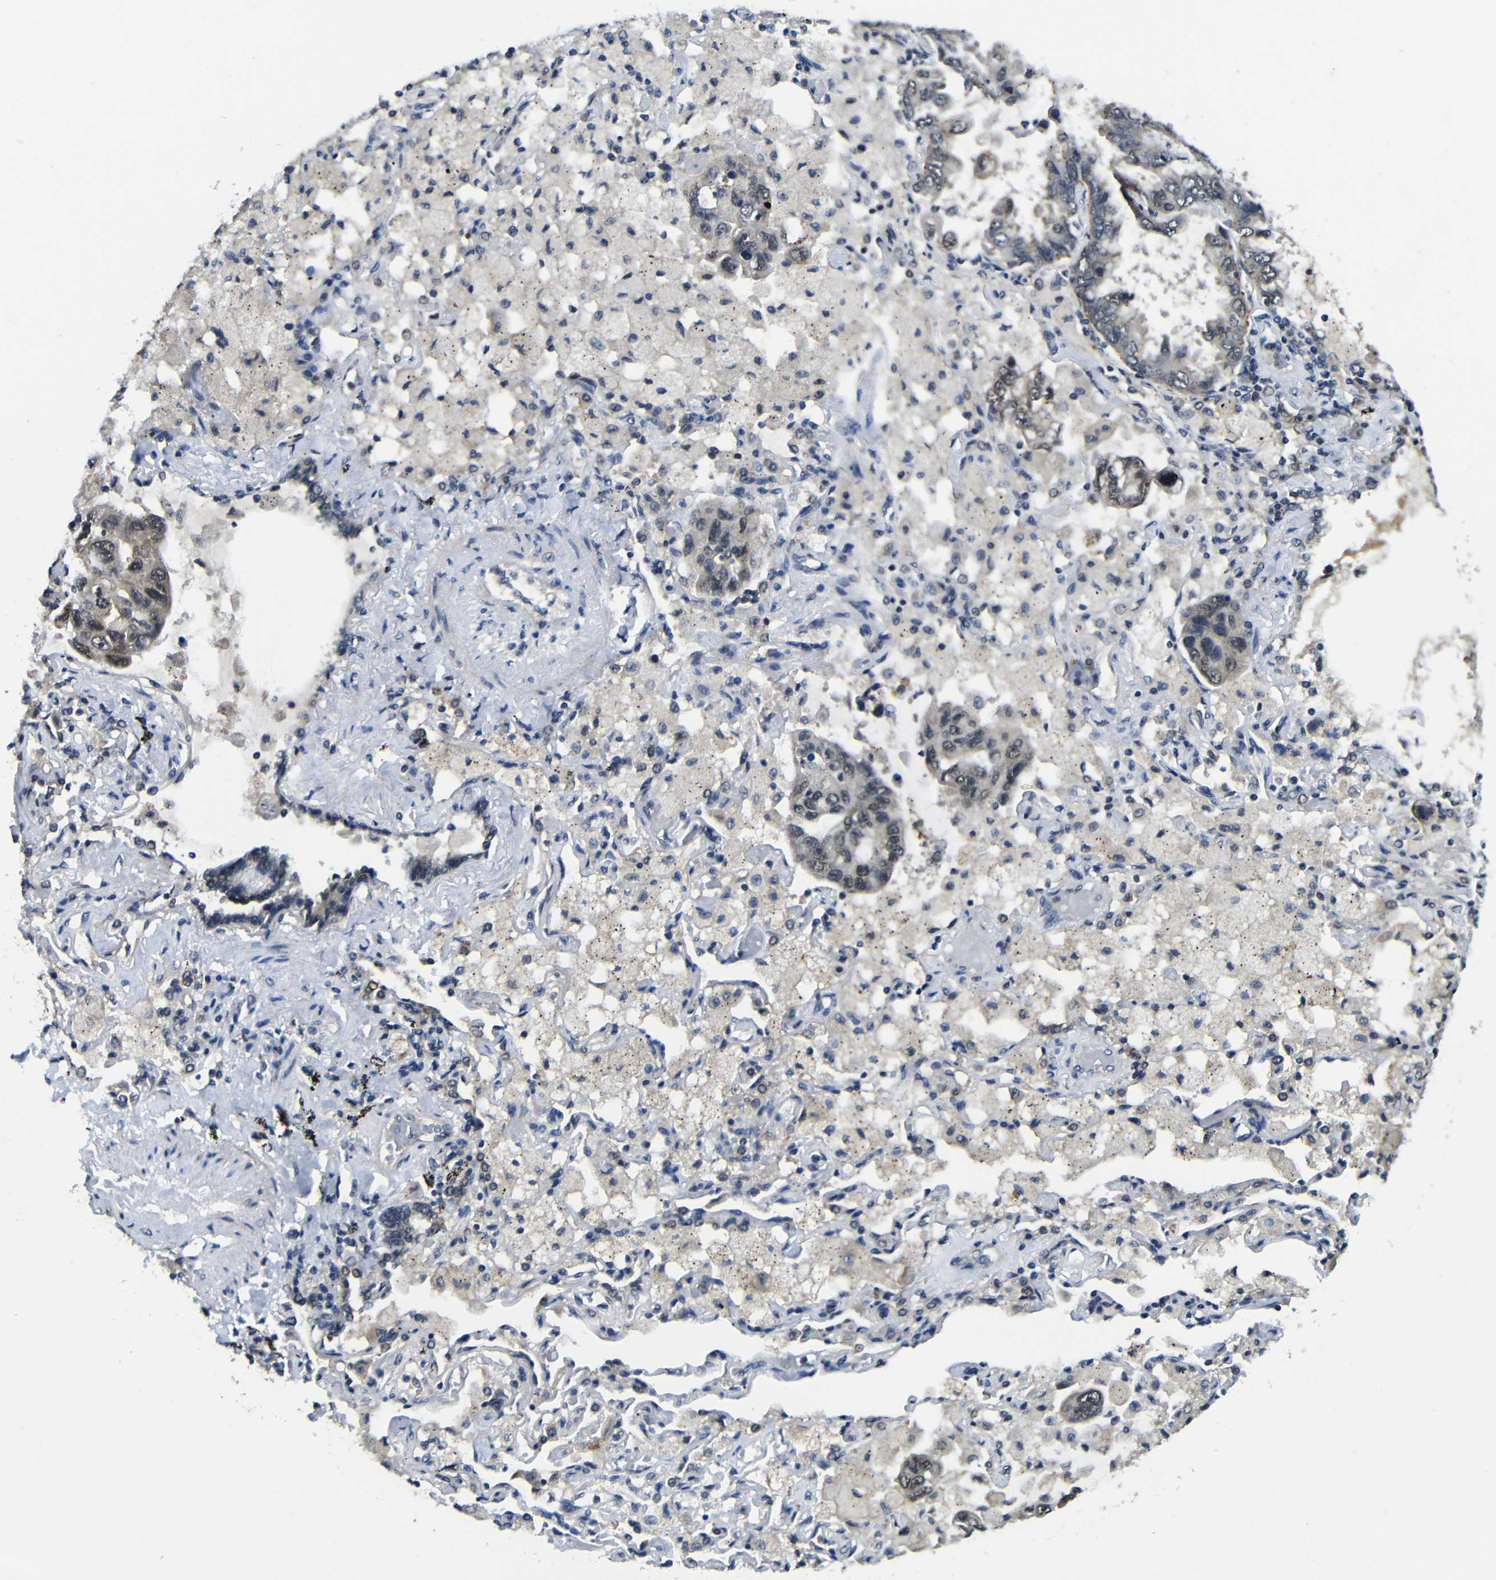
{"staining": {"intensity": "negative", "quantity": "none", "location": "none"}, "tissue": "lung cancer", "cell_type": "Tumor cells", "image_type": "cancer", "snomed": [{"axis": "morphology", "description": "Adenocarcinoma, NOS"}, {"axis": "topography", "description": "Lung"}], "caption": "Tumor cells show no significant positivity in lung cancer (adenocarcinoma).", "gene": "FAM172A", "patient": {"sex": "male", "age": 64}}